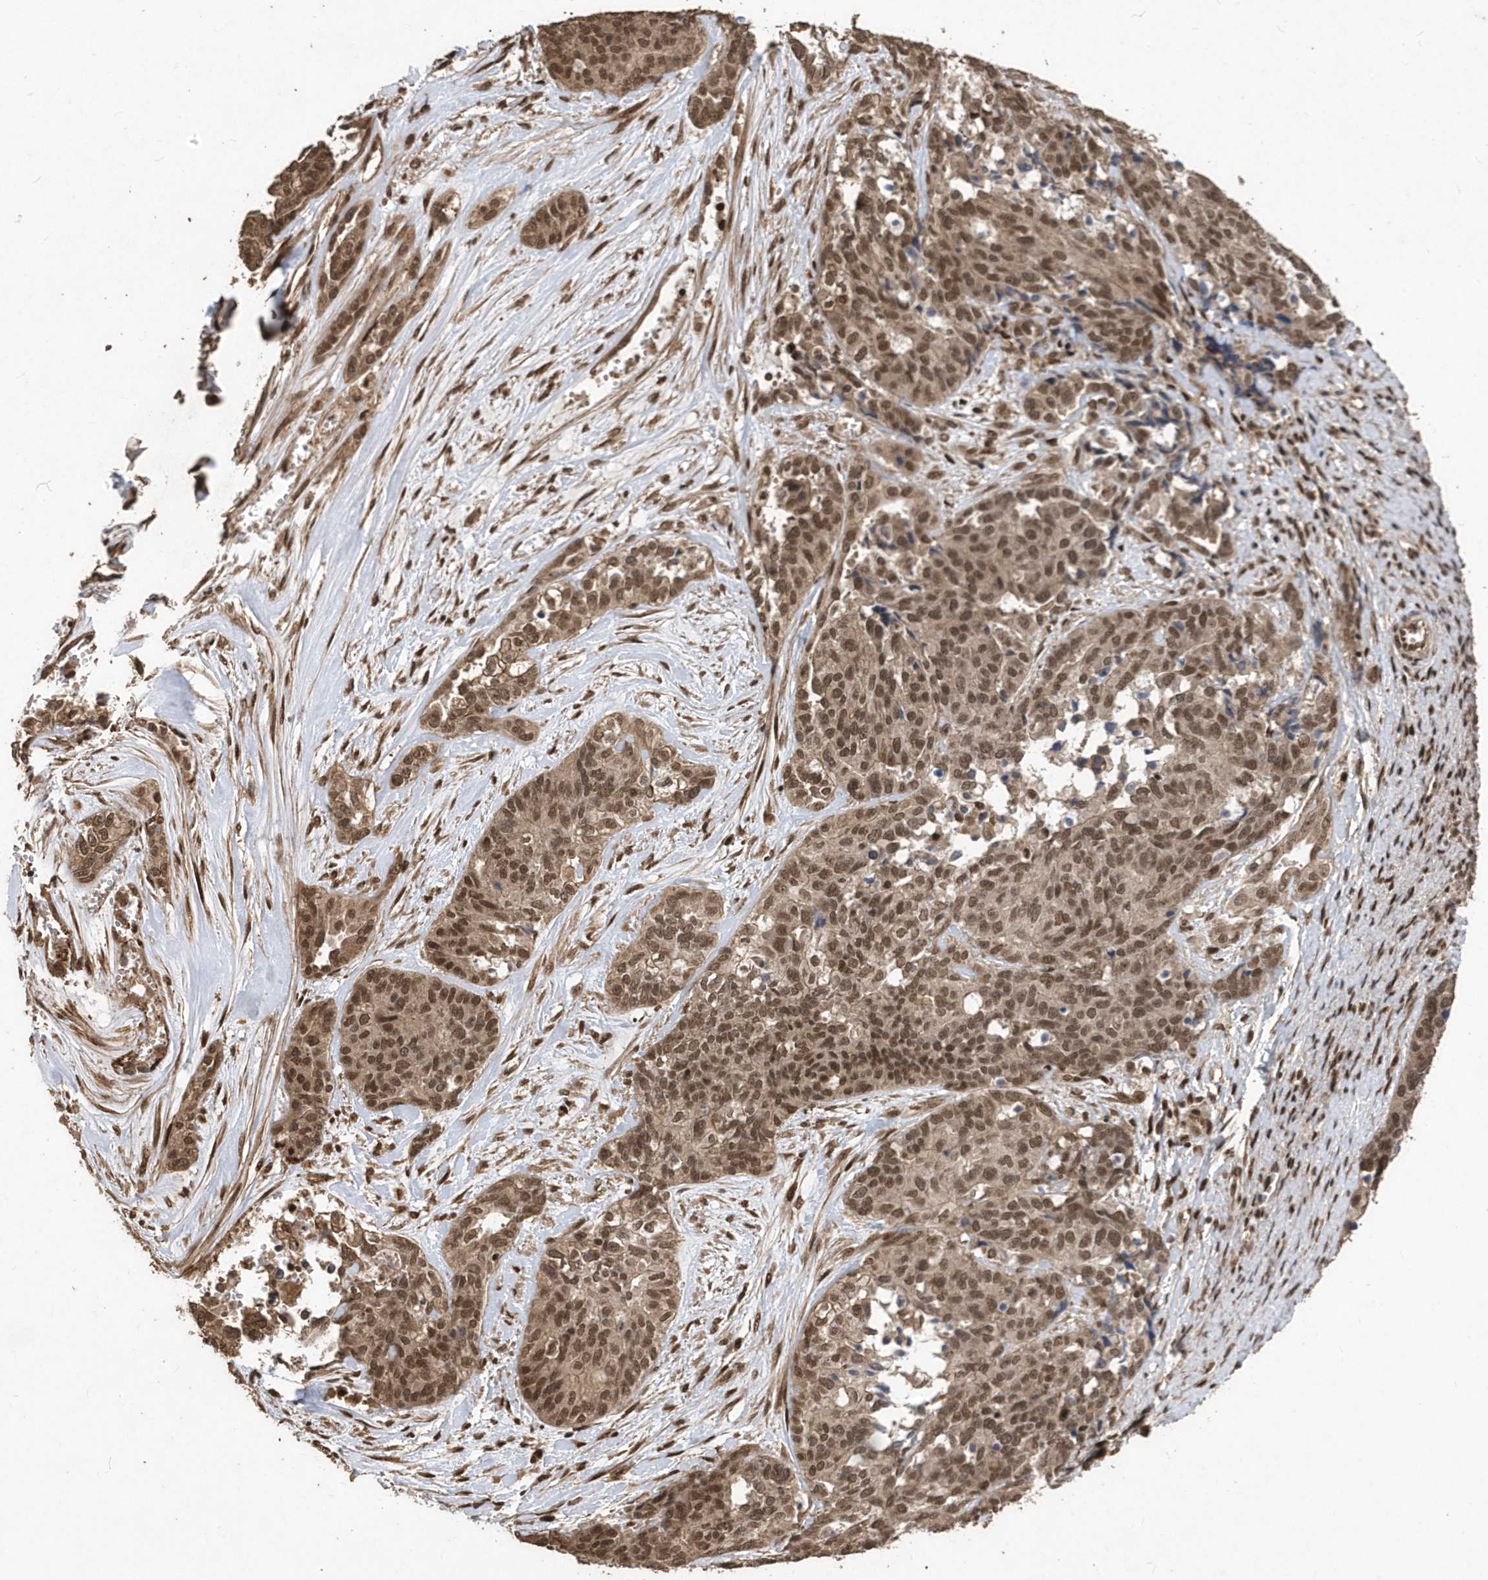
{"staining": {"intensity": "moderate", "quantity": ">75%", "location": "nuclear"}, "tissue": "ovarian cancer", "cell_type": "Tumor cells", "image_type": "cancer", "snomed": [{"axis": "morphology", "description": "Cystadenocarcinoma, serous, NOS"}, {"axis": "topography", "description": "Ovary"}], "caption": "Ovarian cancer (serous cystadenocarcinoma) stained with a brown dye demonstrates moderate nuclear positive staining in about >75% of tumor cells.", "gene": "INTS12", "patient": {"sex": "female", "age": 44}}